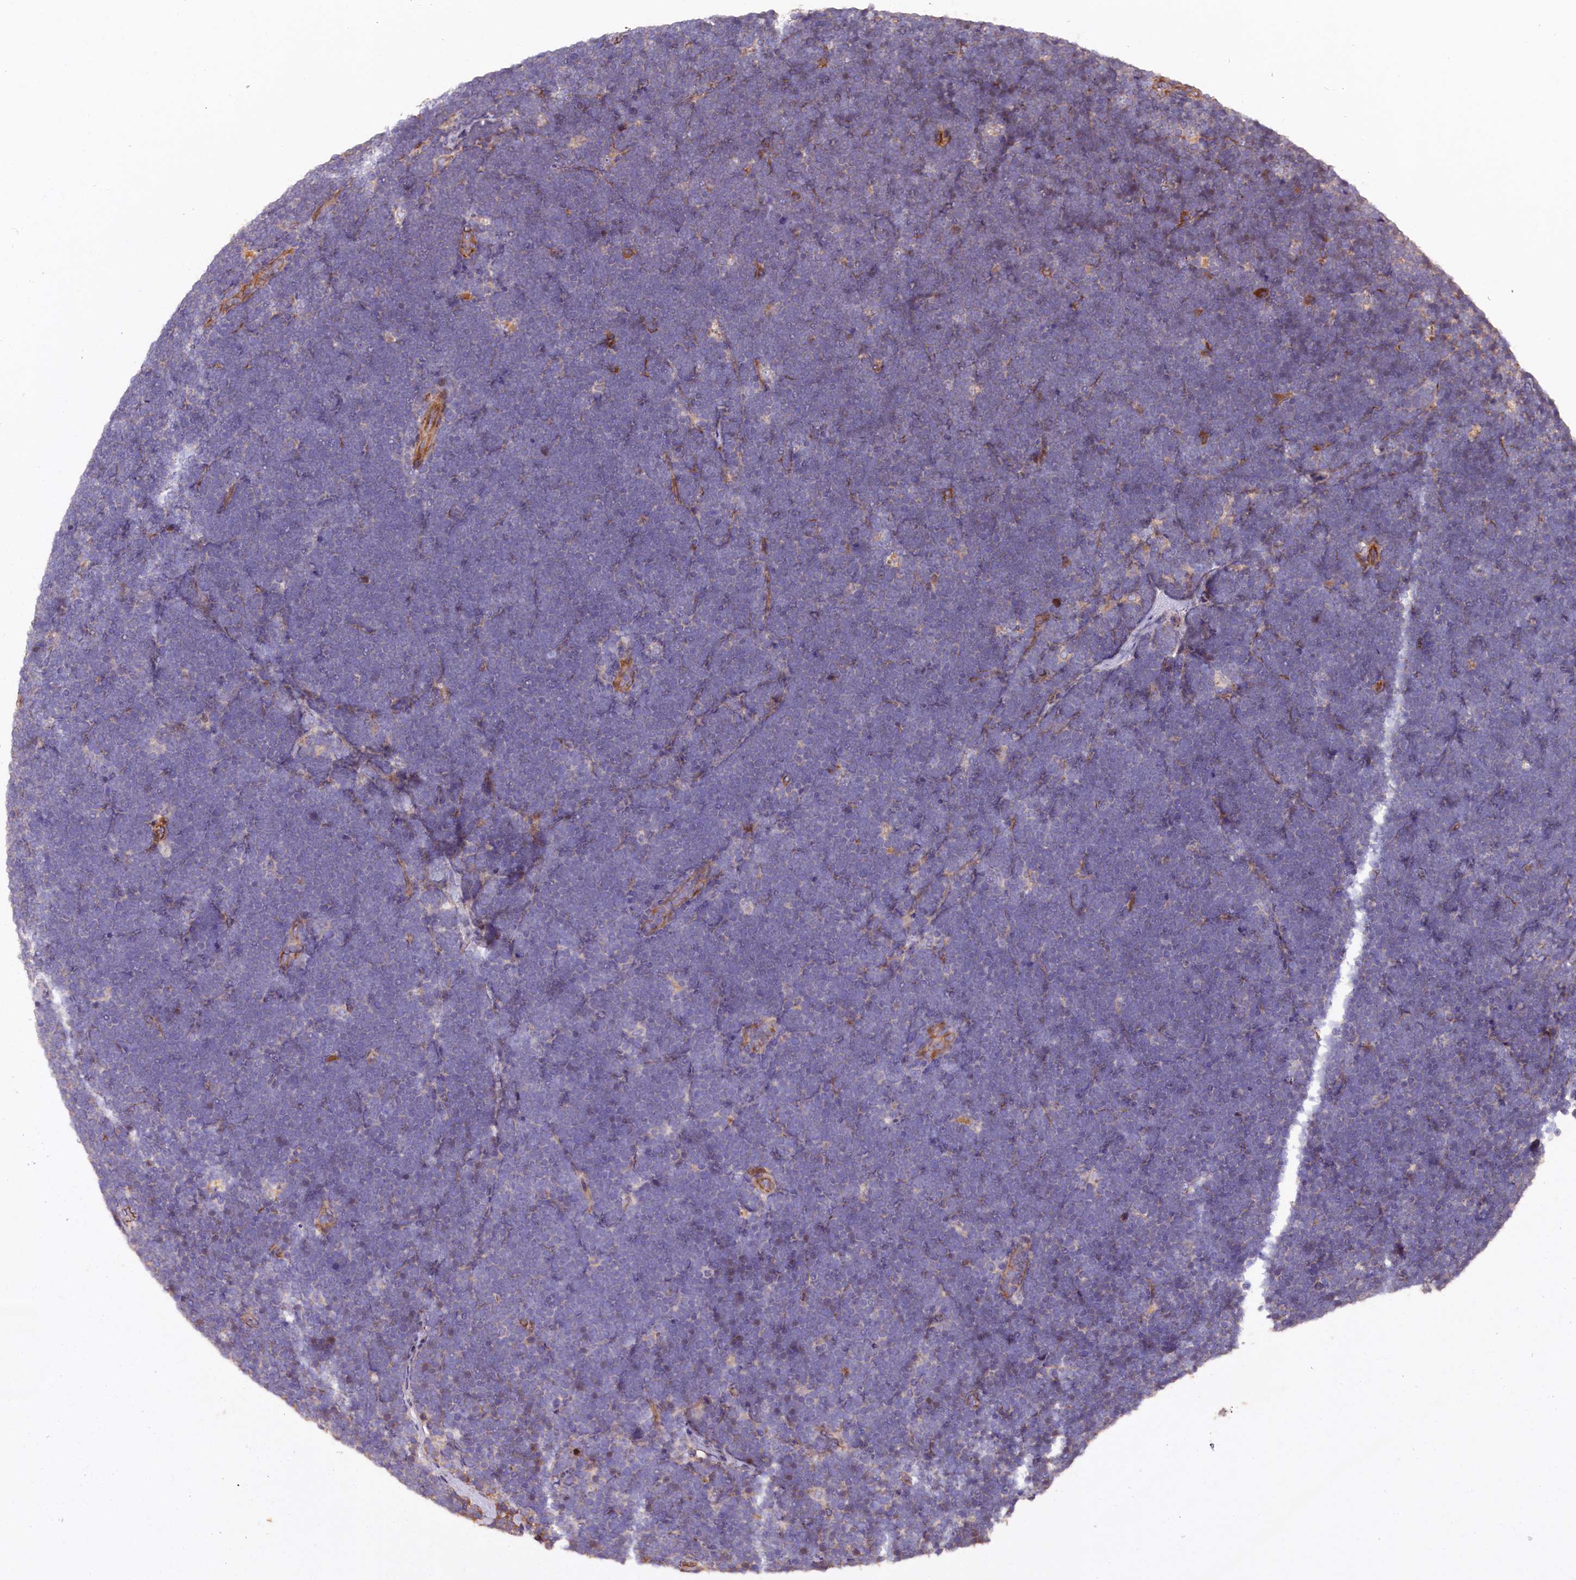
{"staining": {"intensity": "negative", "quantity": "none", "location": "none"}, "tissue": "lymphoma", "cell_type": "Tumor cells", "image_type": "cancer", "snomed": [{"axis": "morphology", "description": "Malignant lymphoma, non-Hodgkin's type, High grade"}, {"axis": "topography", "description": "Lymph node"}], "caption": "Tumor cells show no significant protein positivity in lymphoma.", "gene": "GREB1L", "patient": {"sex": "male", "age": 13}}